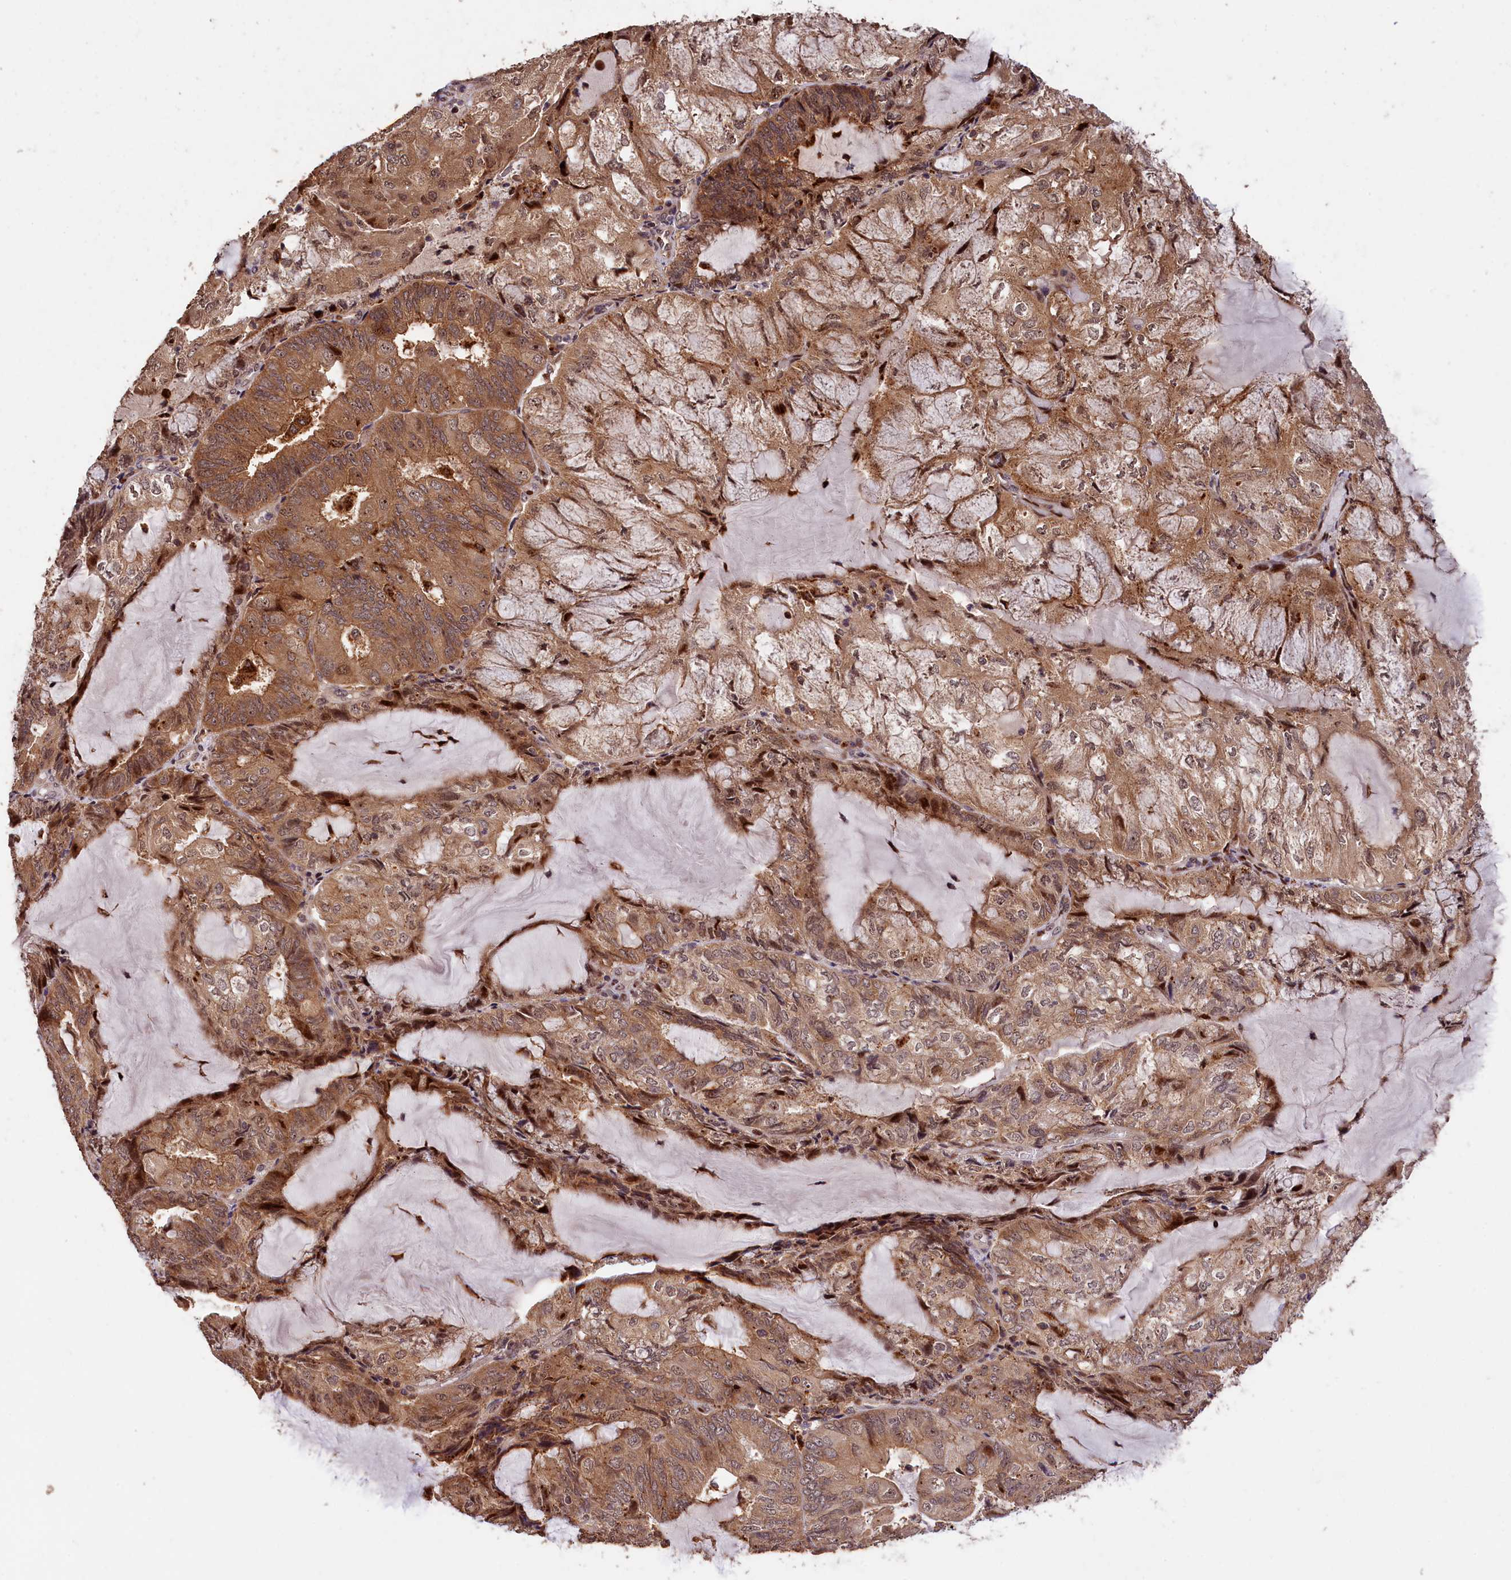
{"staining": {"intensity": "moderate", "quantity": ">75%", "location": "cytoplasmic/membranous,nuclear"}, "tissue": "endometrial cancer", "cell_type": "Tumor cells", "image_type": "cancer", "snomed": [{"axis": "morphology", "description": "Adenocarcinoma, NOS"}, {"axis": "topography", "description": "Endometrium"}], "caption": "Protein analysis of endometrial cancer (adenocarcinoma) tissue displays moderate cytoplasmic/membranous and nuclear positivity in approximately >75% of tumor cells.", "gene": "PHAF1", "patient": {"sex": "female", "age": 81}}